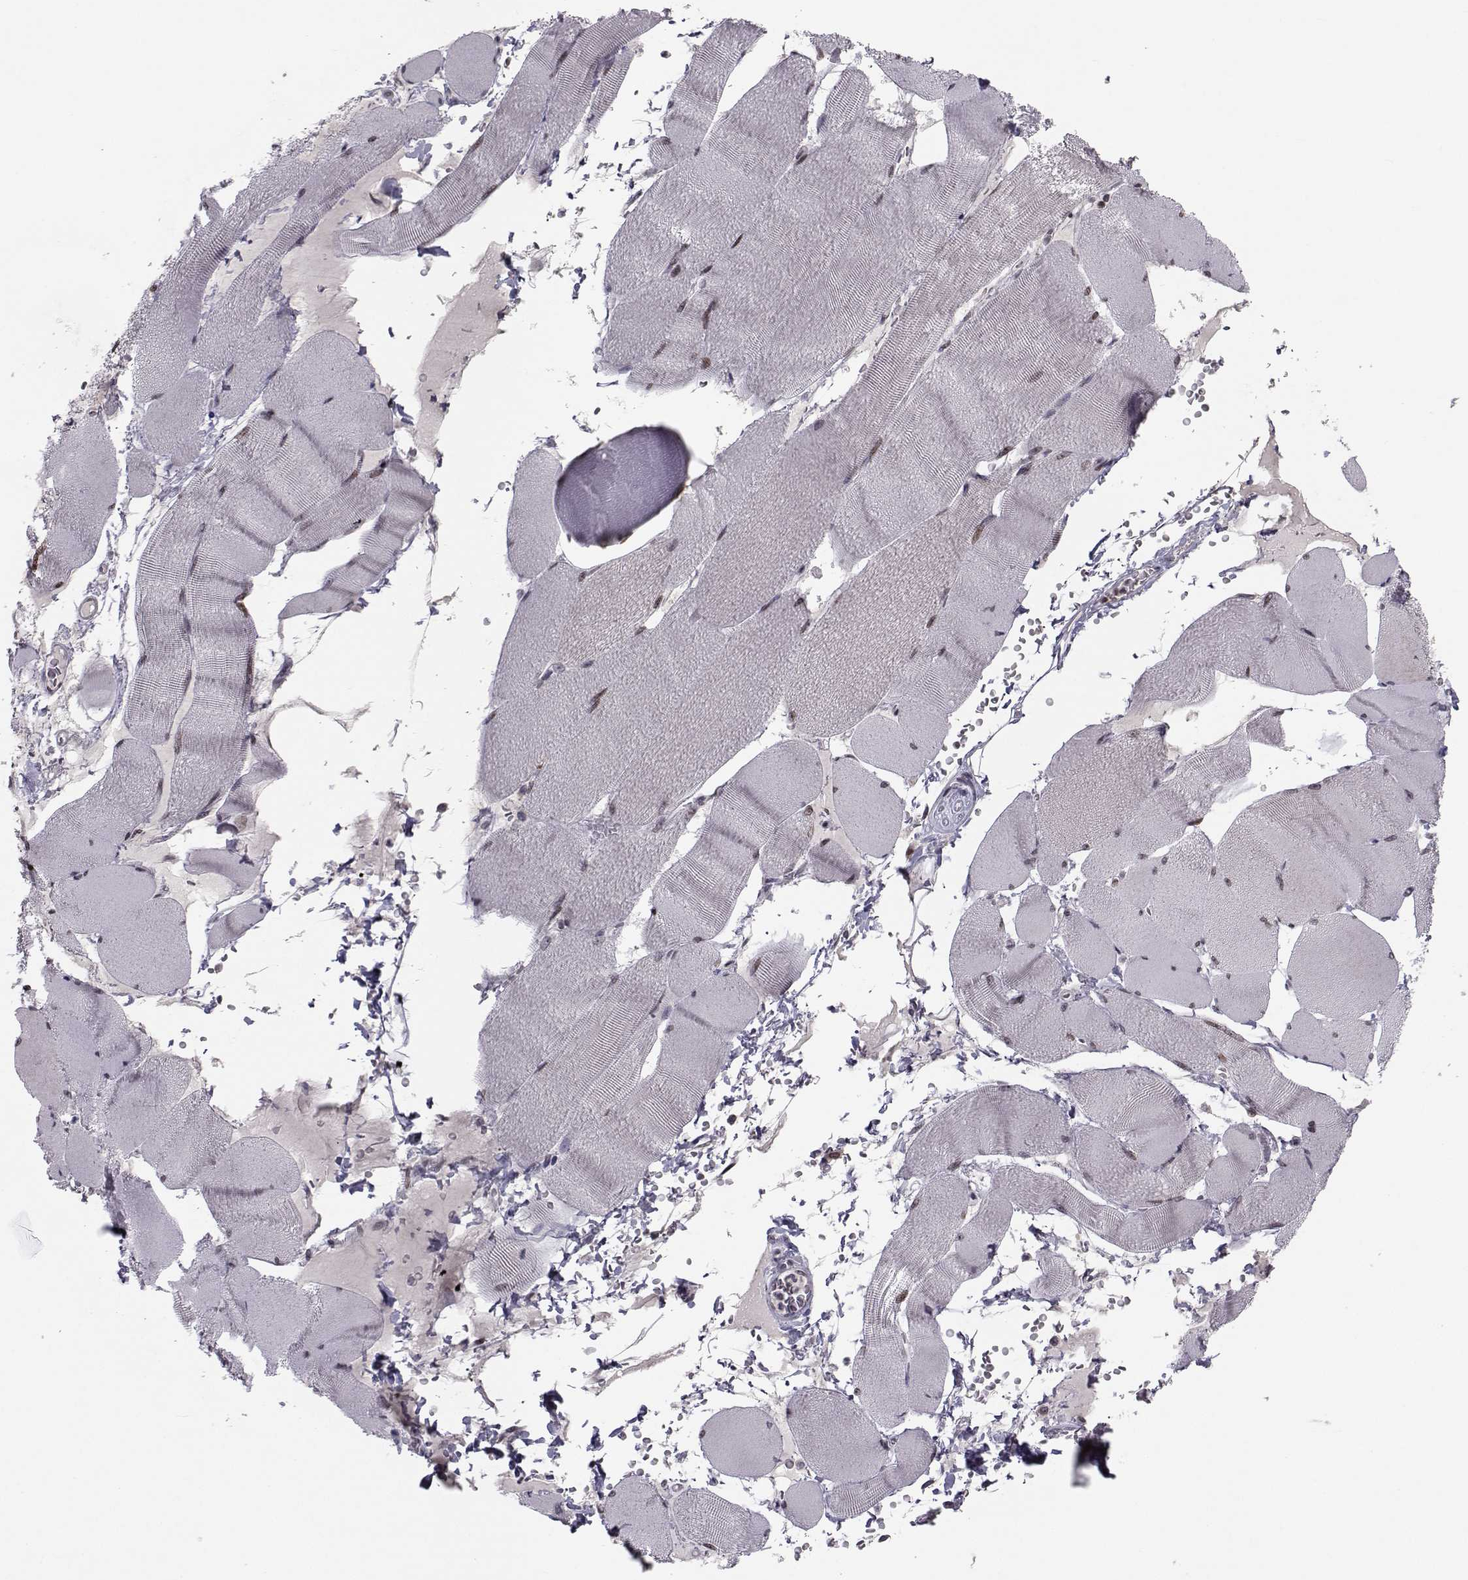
{"staining": {"intensity": "negative", "quantity": "none", "location": "none"}, "tissue": "skeletal muscle", "cell_type": "Myocytes", "image_type": "normal", "snomed": [{"axis": "morphology", "description": "Normal tissue, NOS"}, {"axis": "topography", "description": "Skeletal muscle"}], "caption": "Immunohistochemistry of normal skeletal muscle reveals no staining in myocytes.", "gene": "PCP4L1", "patient": {"sex": "male", "age": 56}}